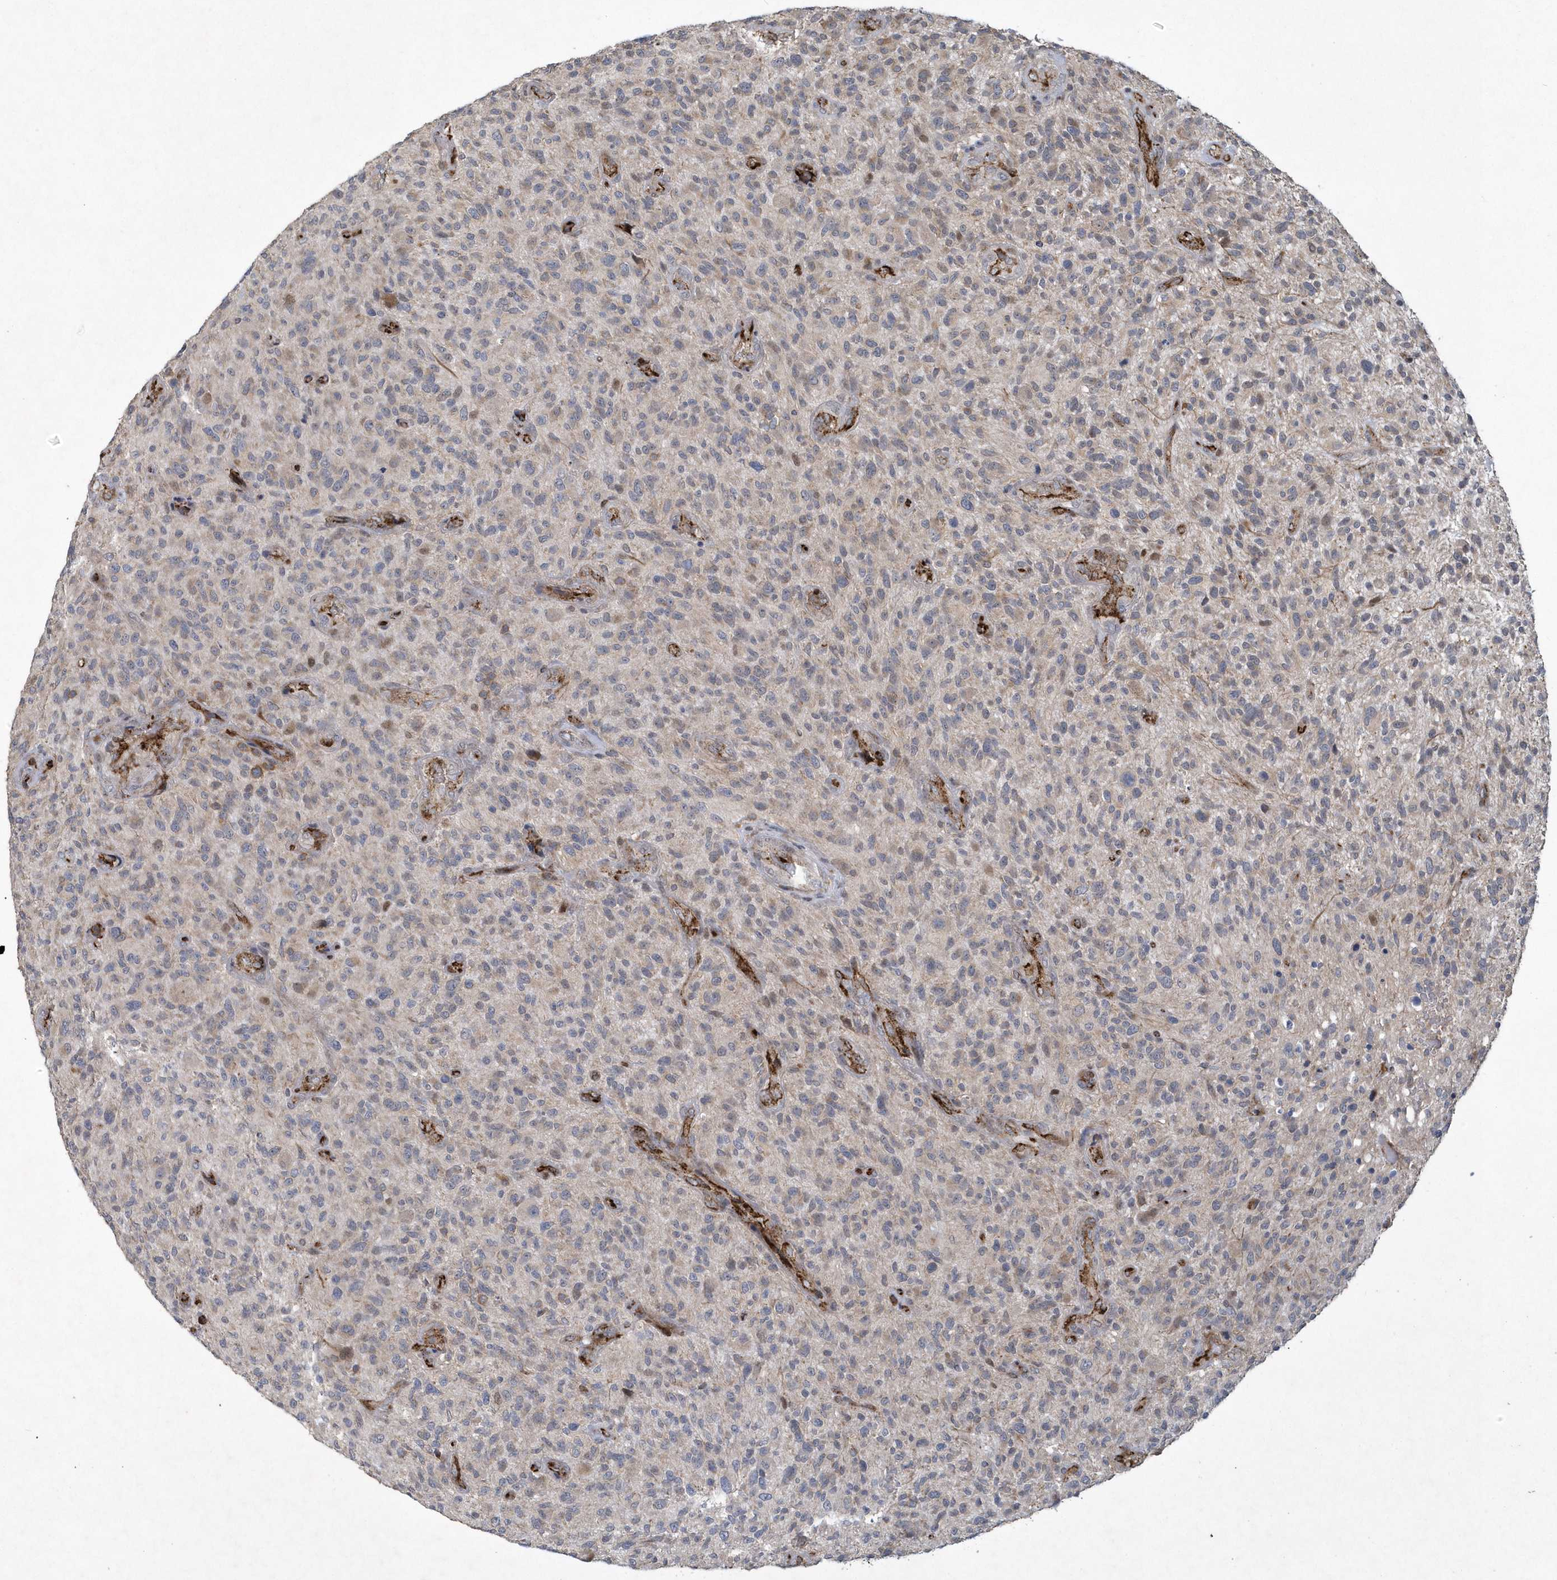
{"staining": {"intensity": "weak", "quantity": "<25%", "location": "cytoplasmic/membranous"}, "tissue": "glioma", "cell_type": "Tumor cells", "image_type": "cancer", "snomed": [{"axis": "morphology", "description": "Glioma, malignant, High grade"}, {"axis": "topography", "description": "Brain"}], "caption": "Protein analysis of glioma exhibits no significant staining in tumor cells. (Stains: DAB (3,3'-diaminobenzidine) IHC with hematoxylin counter stain, Microscopy: brightfield microscopy at high magnification).", "gene": "N4BP2", "patient": {"sex": "male", "age": 47}}